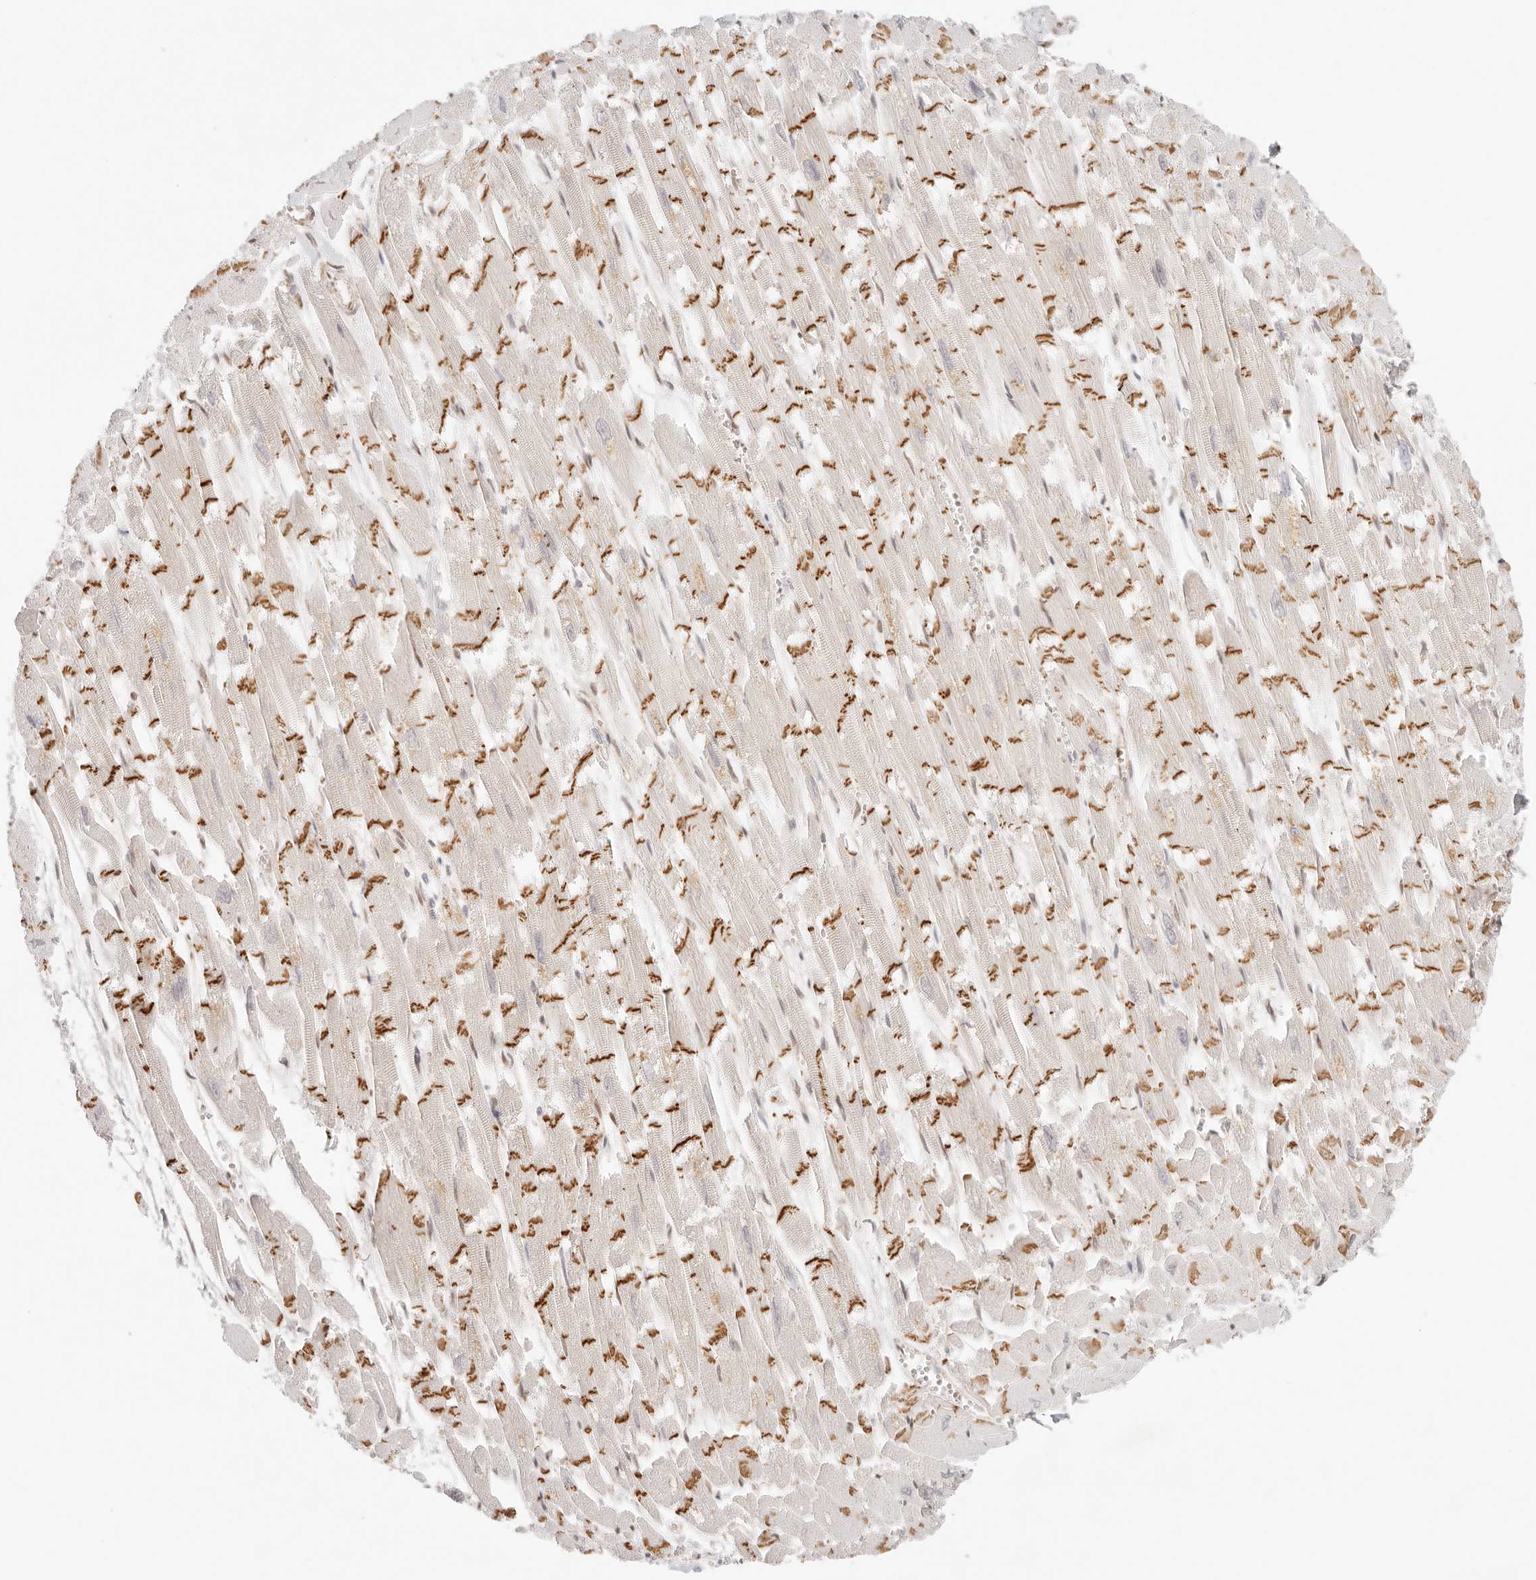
{"staining": {"intensity": "strong", "quantity": ">75%", "location": "cytoplasmic/membranous,nuclear"}, "tissue": "heart muscle", "cell_type": "Cardiomyocytes", "image_type": "normal", "snomed": [{"axis": "morphology", "description": "Normal tissue, NOS"}, {"axis": "topography", "description": "Heart"}], "caption": "Immunohistochemistry (DAB) staining of benign human heart muscle demonstrates strong cytoplasmic/membranous,nuclear protein expression in approximately >75% of cardiomyocytes. (brown staining indicates protein expression, while blue staining denotes nuclei).", "gene": "HOXC5", "patient": {"sex": "male", "age": 54}}